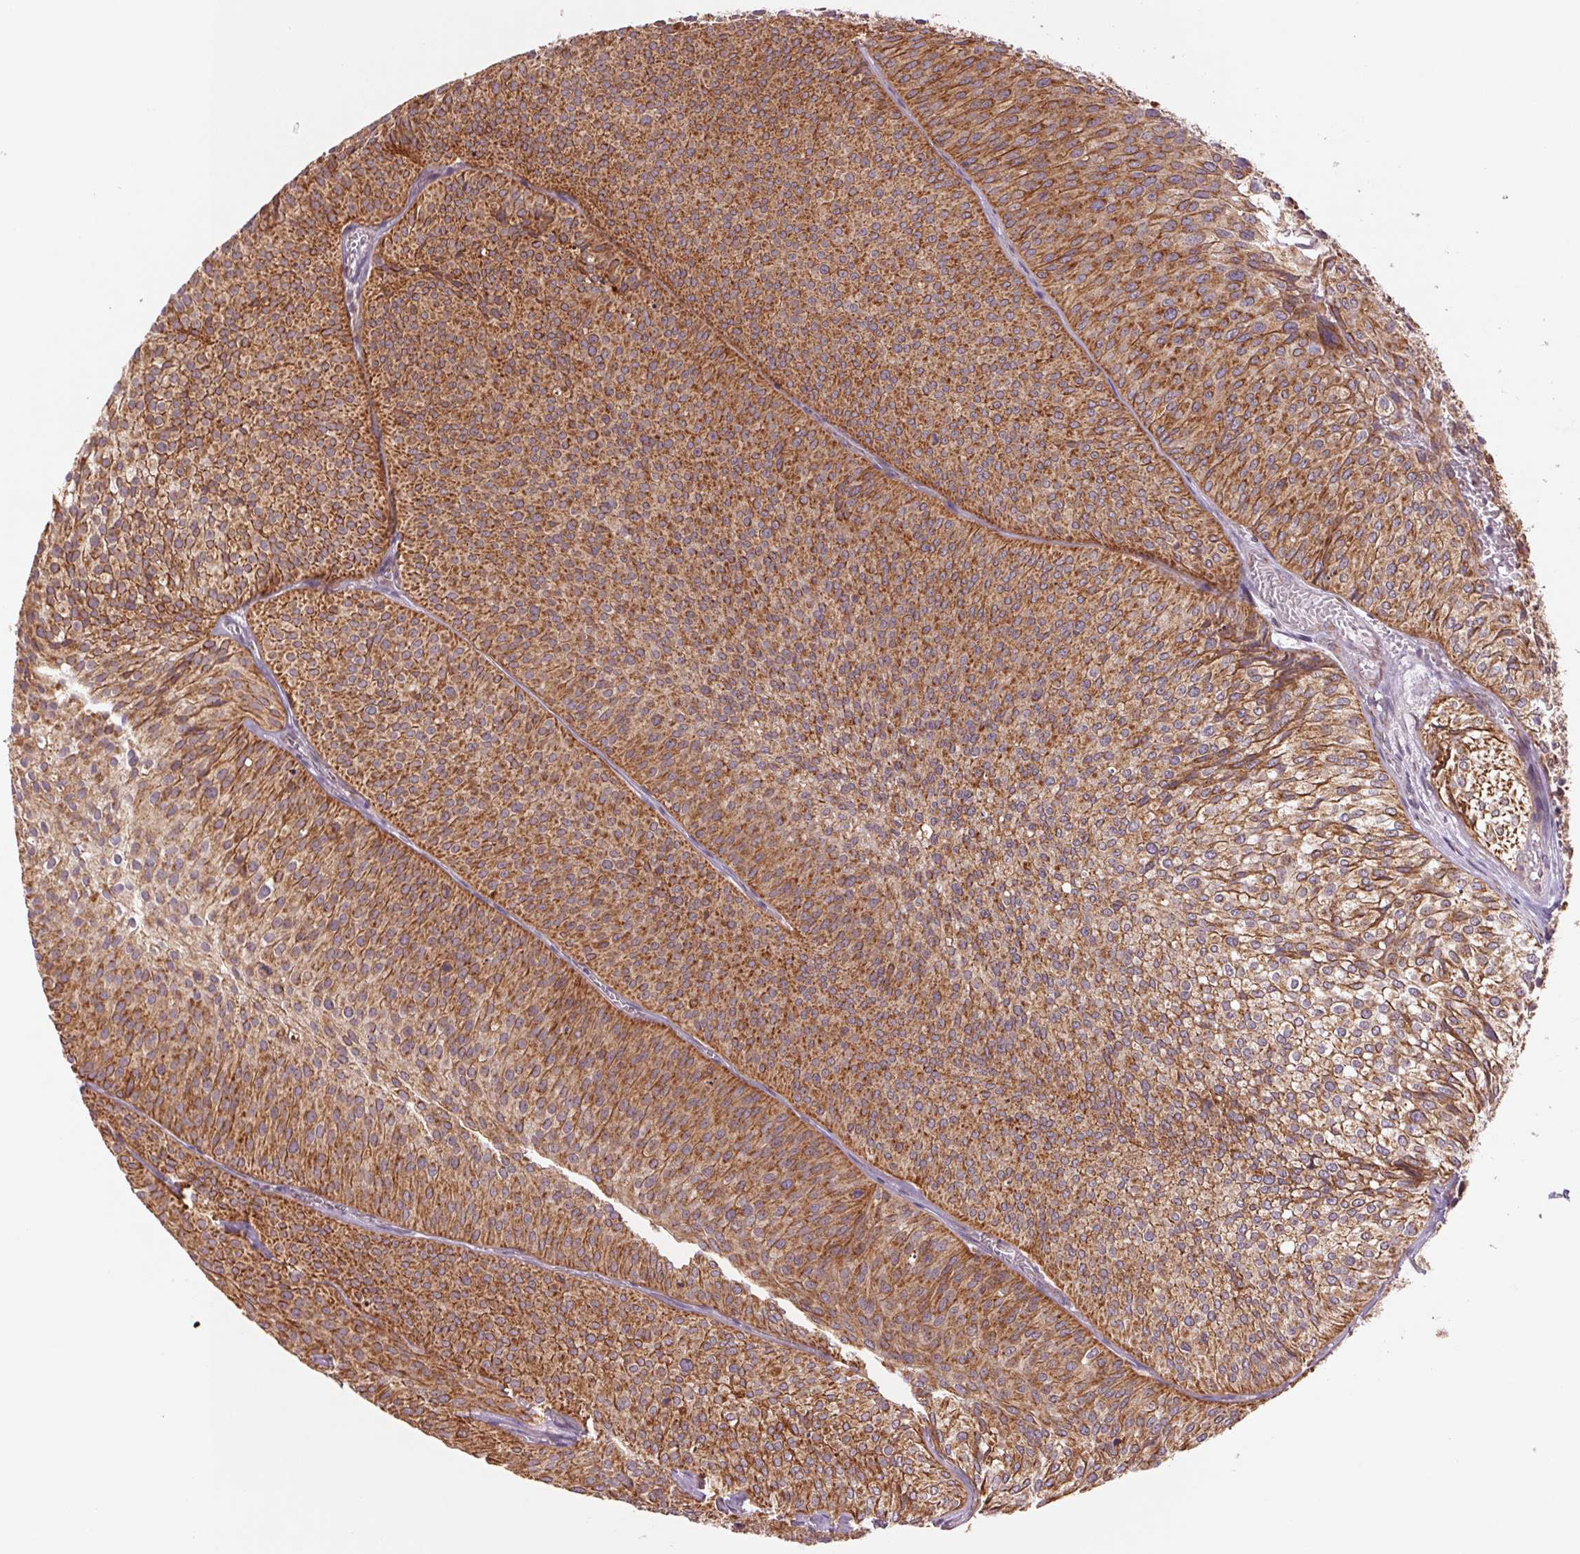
{"staining": {"intensity": "strong", "quantity": ">75%", "location": "cytoplasmic/membranous"}, "tissue": "urothelial cancer", "cell_type": "Tumor cells", "image_type": "cancer", "snomed": [{"axis": "morphology", "description": "Urothelial carcinoma, Low grade"}, {"axis": "topography", "description": "Urinary bladder"}], "caption": "An image of urothelial cancer stained for a protein demonstrates strong cytoplasmic/membranous brown staining in tumor cells.", "gene": "MATCAP1", "patient": {"sex": "male", "age": 91}}